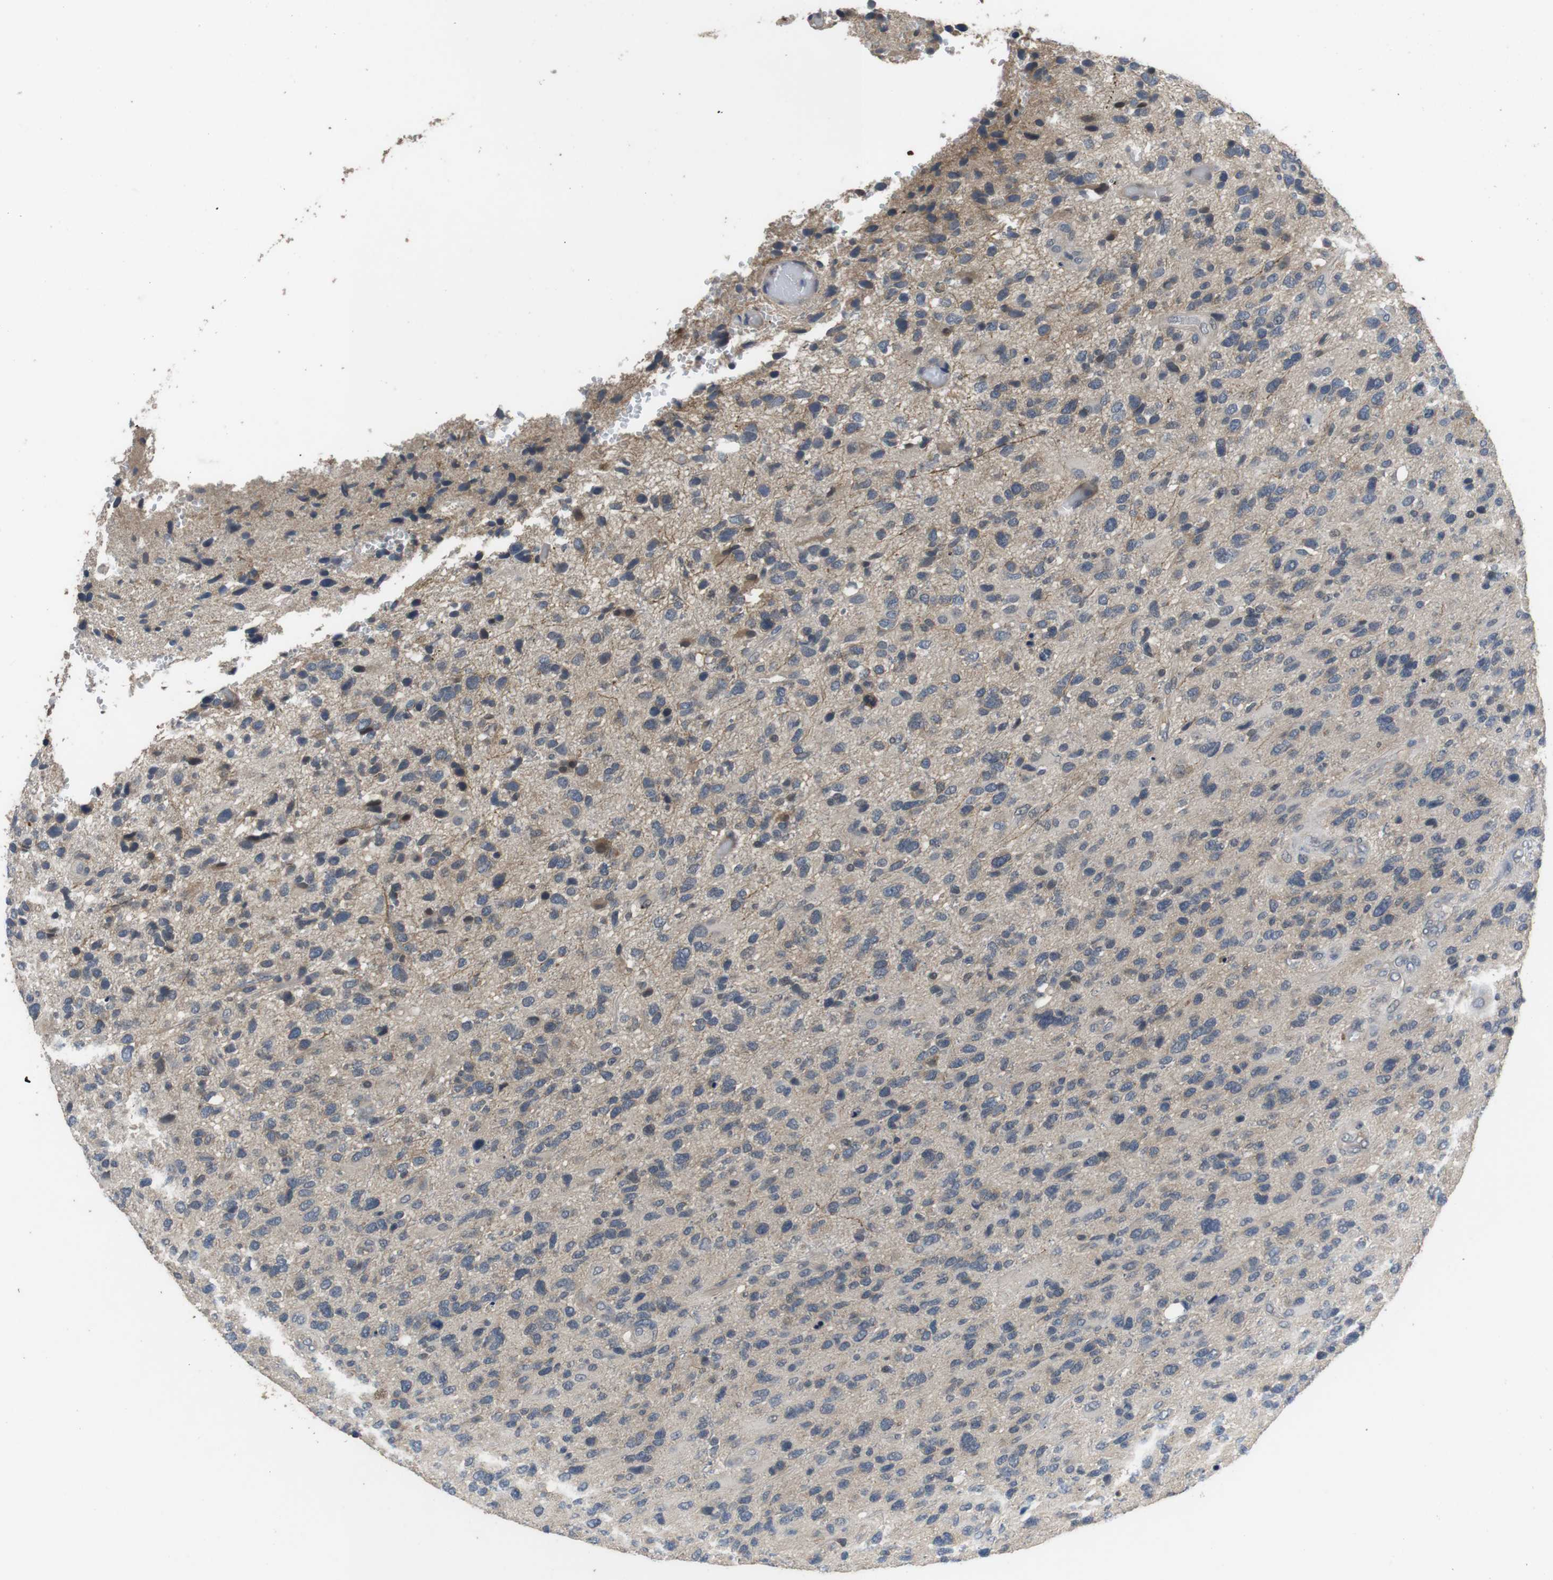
{"staining": {"intensity": "weak", "quantity": "<25%", "location": "cytoplasmic/membranous"}, "tissue": "glioma", "cell_type": "Tumor cells", "image_type": "cancer", "snomed": [{"axis": "morphology", "description": "Glioma, malignant, High grade"}, {"axis": "topography", "description": "Brain"}], "caption": "The histopathology image displays no staining of tumor cells in glioma.", "gene": "ADGRL3", "patient": {"sex": "female", "age": 58}}